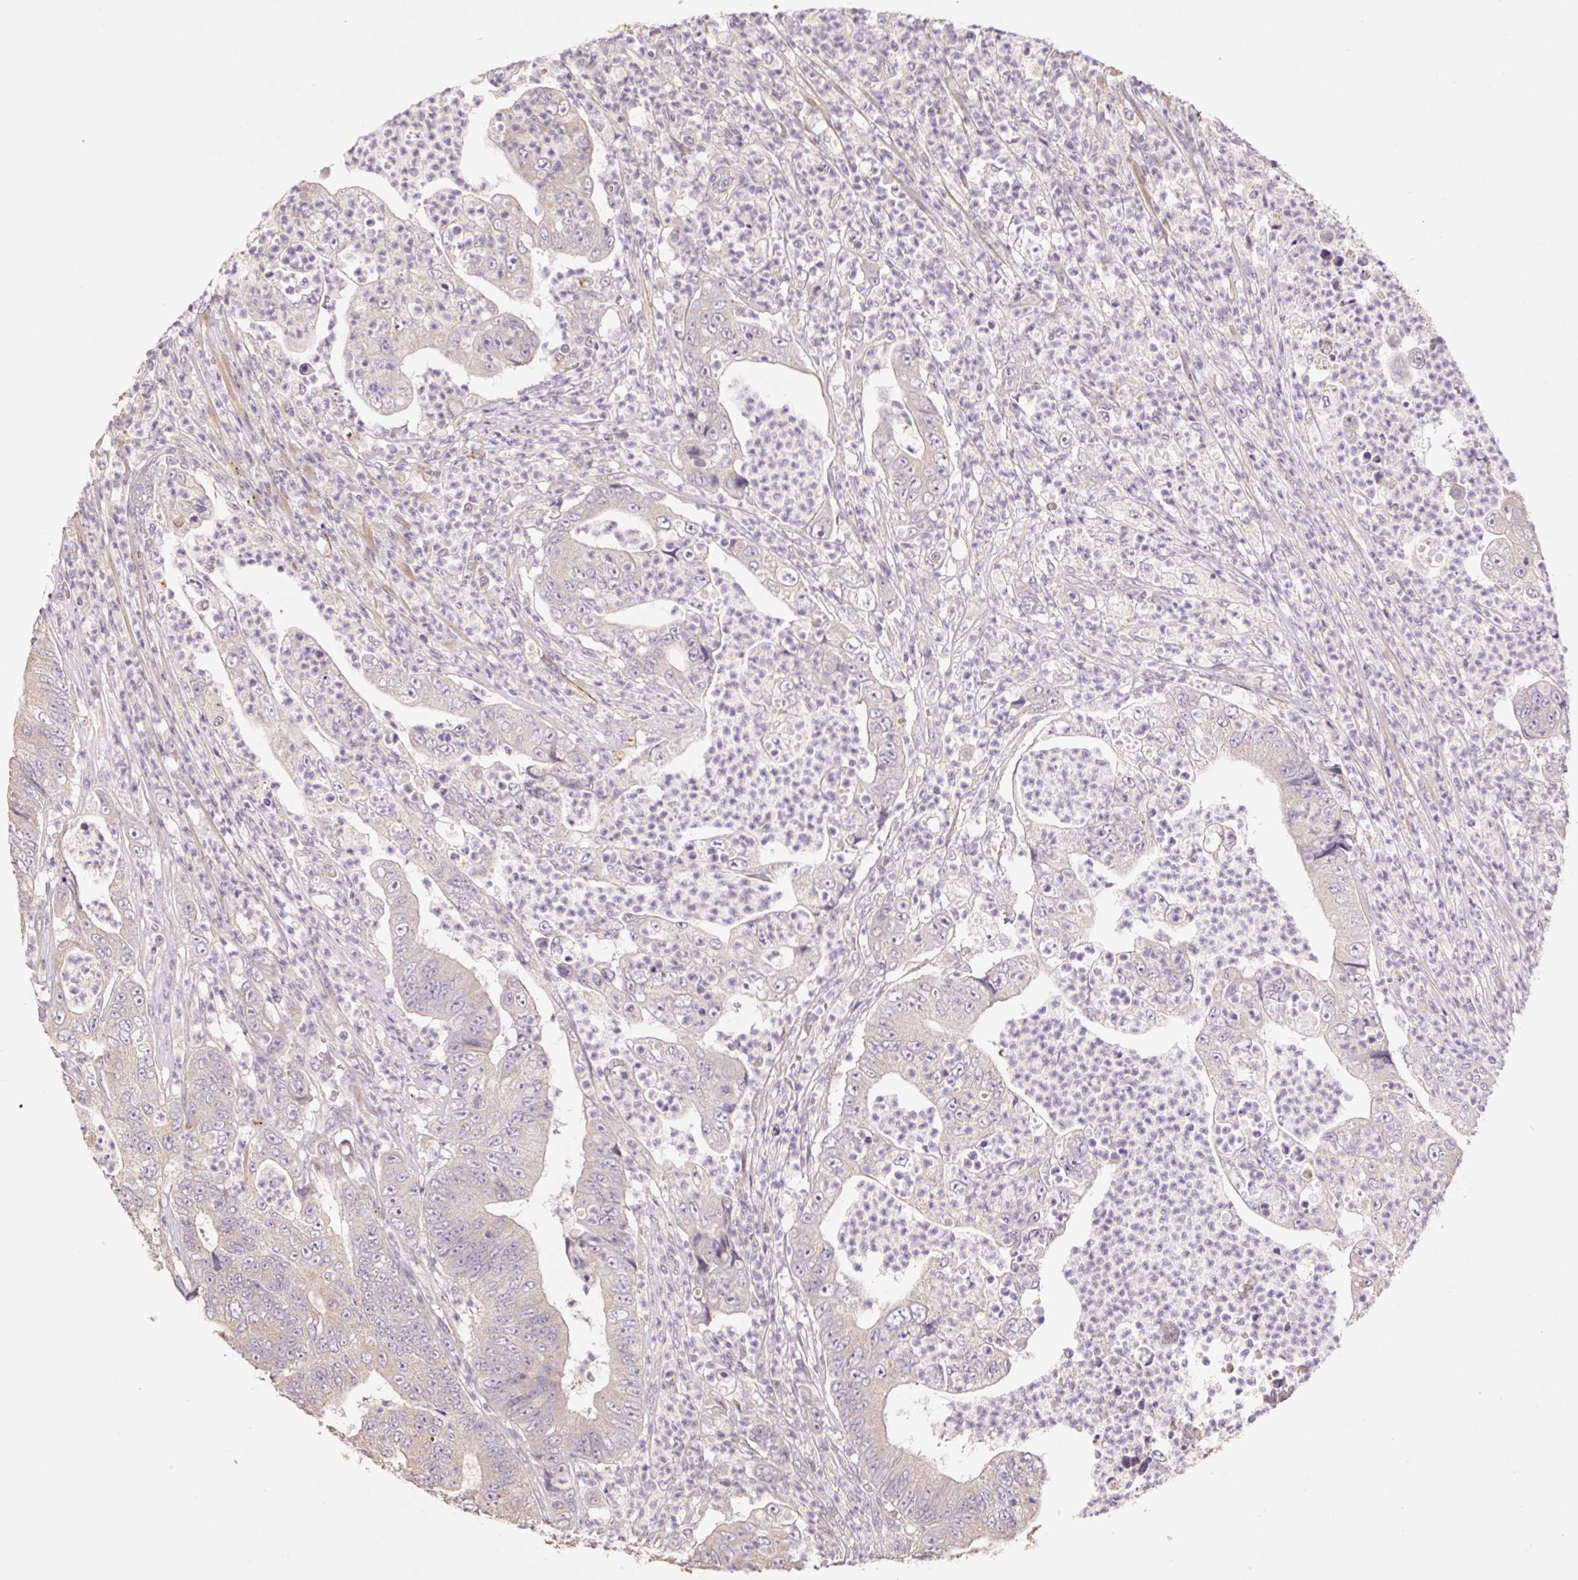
{"staining": {"intensity": "weak", "quantity": ">75%", "location": "cytoplasmic/membranous"}, "tissue": "colorectal cancer", "cell_type": "Tumor cells", "image_type": "cancer", "snomed": [{"axis": "morphology", "description": "Adenocarcinoma, NOS"}, {"axis": "topography", "description": "Colon"}], "caption": "Adenocarcinoma (colorectal) stained with a protein marker exhibits weak staining in tumor cells.", "gene": "GRM2", "patient": {"sex": "female", "age": 48}}